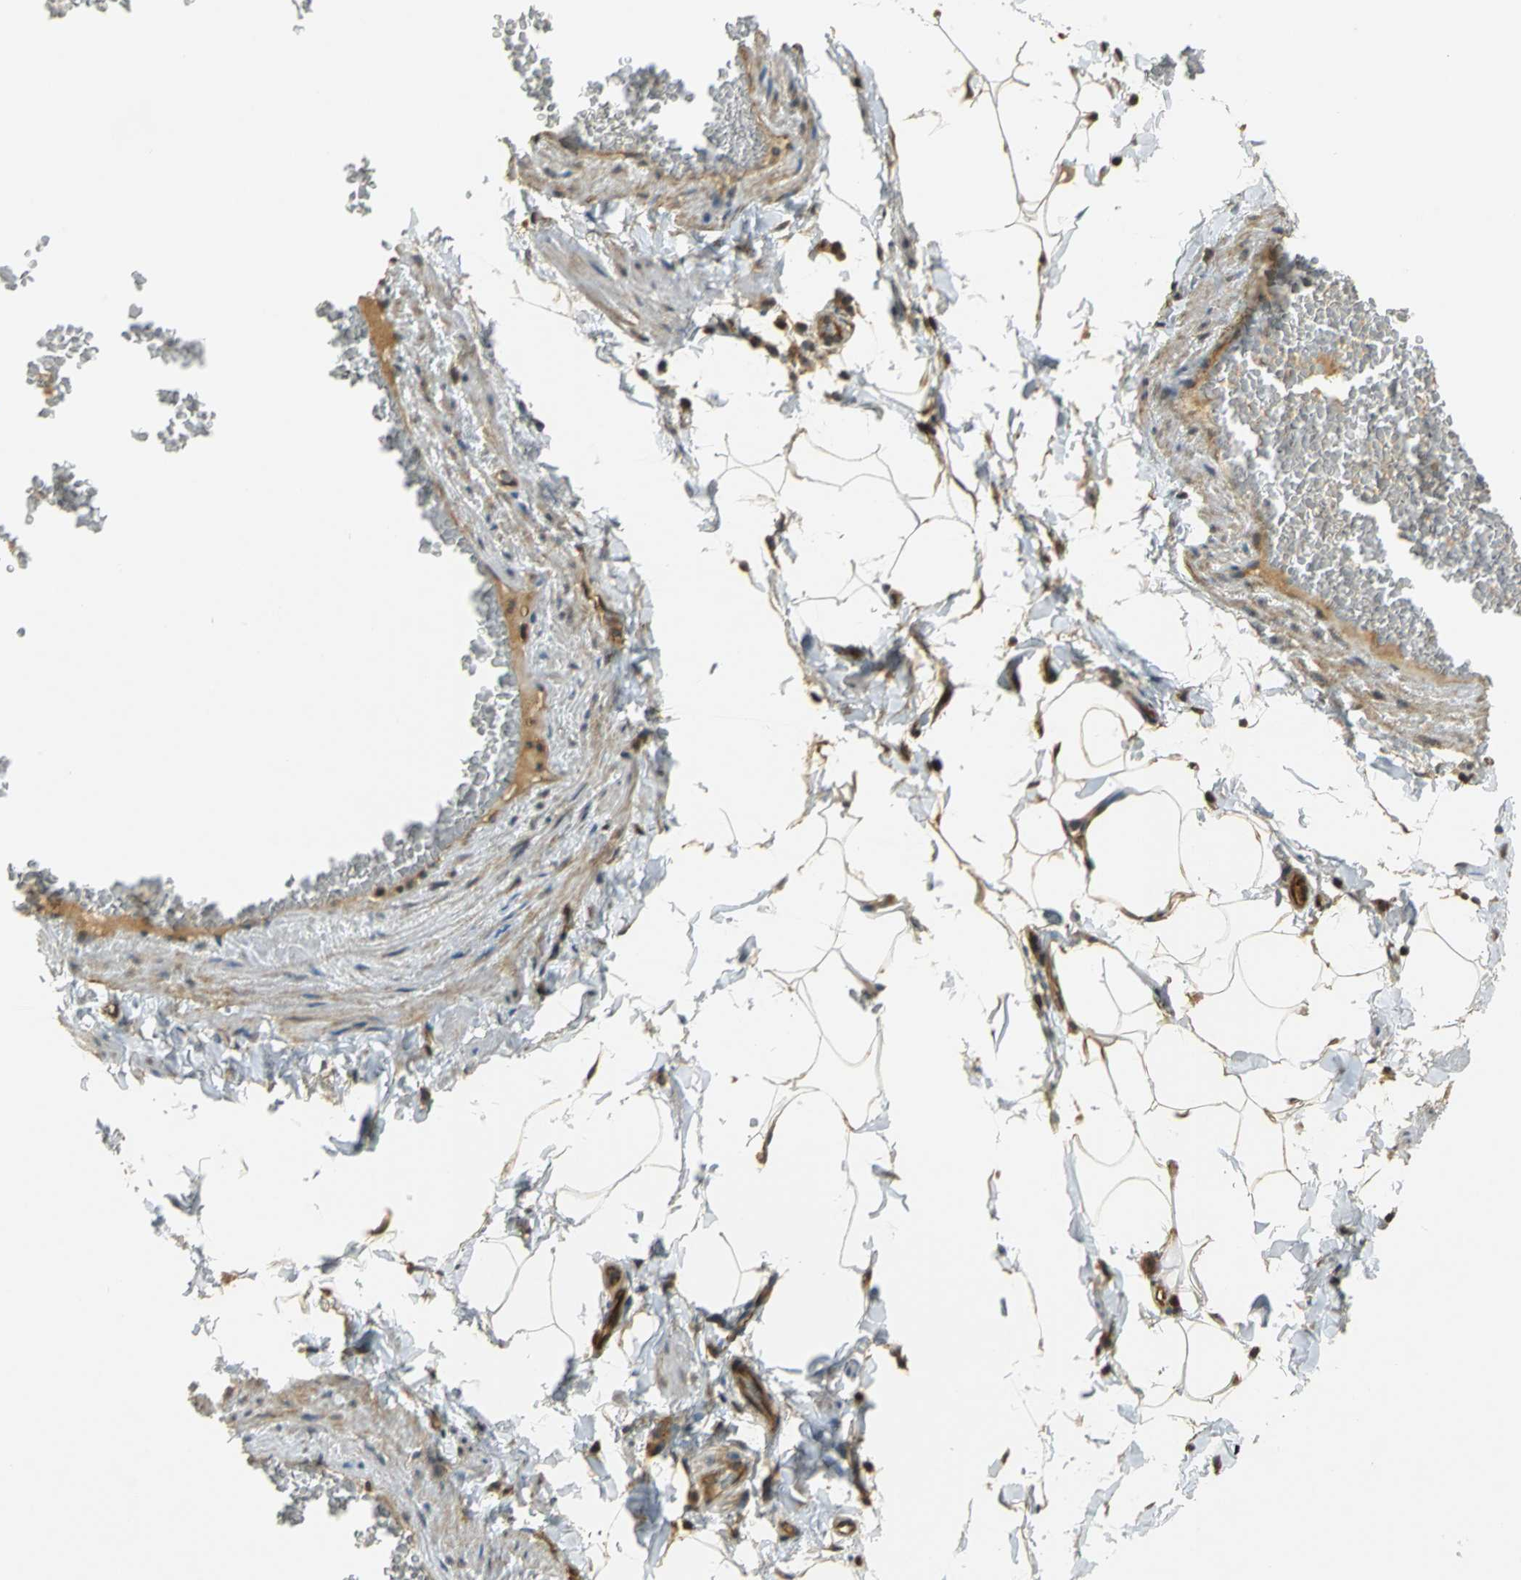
{"staining": {"intensity": "weak", "quantity": ">75%", "location": "cytoplasmic/membranous"}, "tissue": "adipose tissue", "cell_type": "Adipocytes", "image_type": "normal", "snomed": [{"axis": "morphology", "description": "Normal tissue, NOS"}, {"axis": "topography", "description": "Vascular tissue"}], "caption": "A low amount of weak cytoplasmic/membranous staining is appreciated in about >75% of adipocytes in normal adipose tissue. (DAB IHC, brown staining for protein, blue staining for nuclei).", "gene": "IL17RB", "patient": {"sex": "male", "age": 41}}